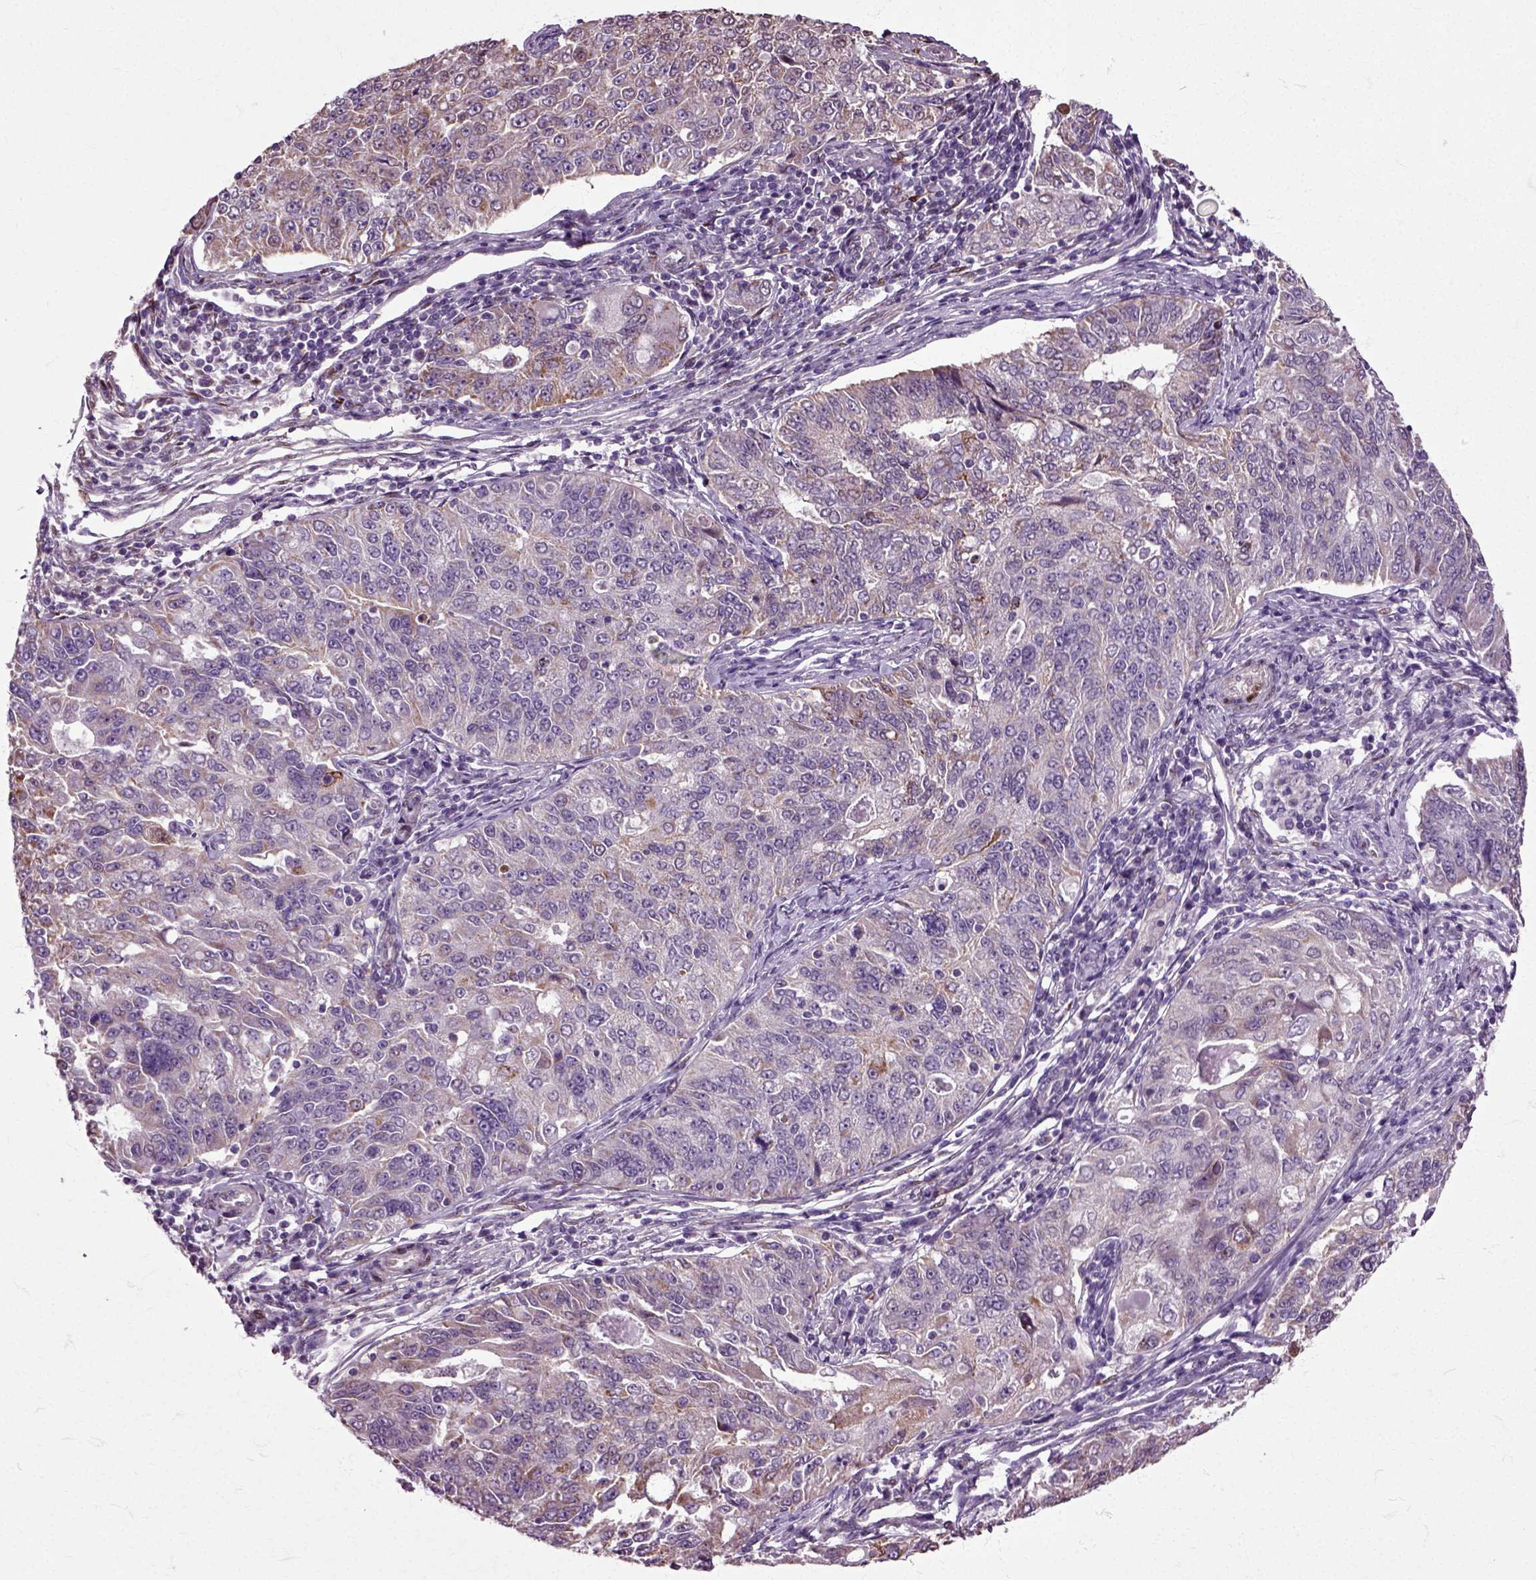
{"staining": {"intensity": "moderate", "quantity": "<25%", "location": "cytoplasmic/membranous"}, "tissue": "endometrial cancer", "cell_type": "Tumor cells", "image_type": "cancer", "snomed": [{"axis": "morphology", "description": "Adenocarcinoma, NOS"}, {"axis": "topography", "description": "Endometrium"}], "caption": "Moderate cytoplasmic/membranous protein expression is identified in about <25% of tumor cells in endometrial cancer (adenocarcinoma). (Brightfield microscopy of DAB IHC at high magnification).", "gene": "HSPA2", "patient": {"sex": "female", "age": 43}}